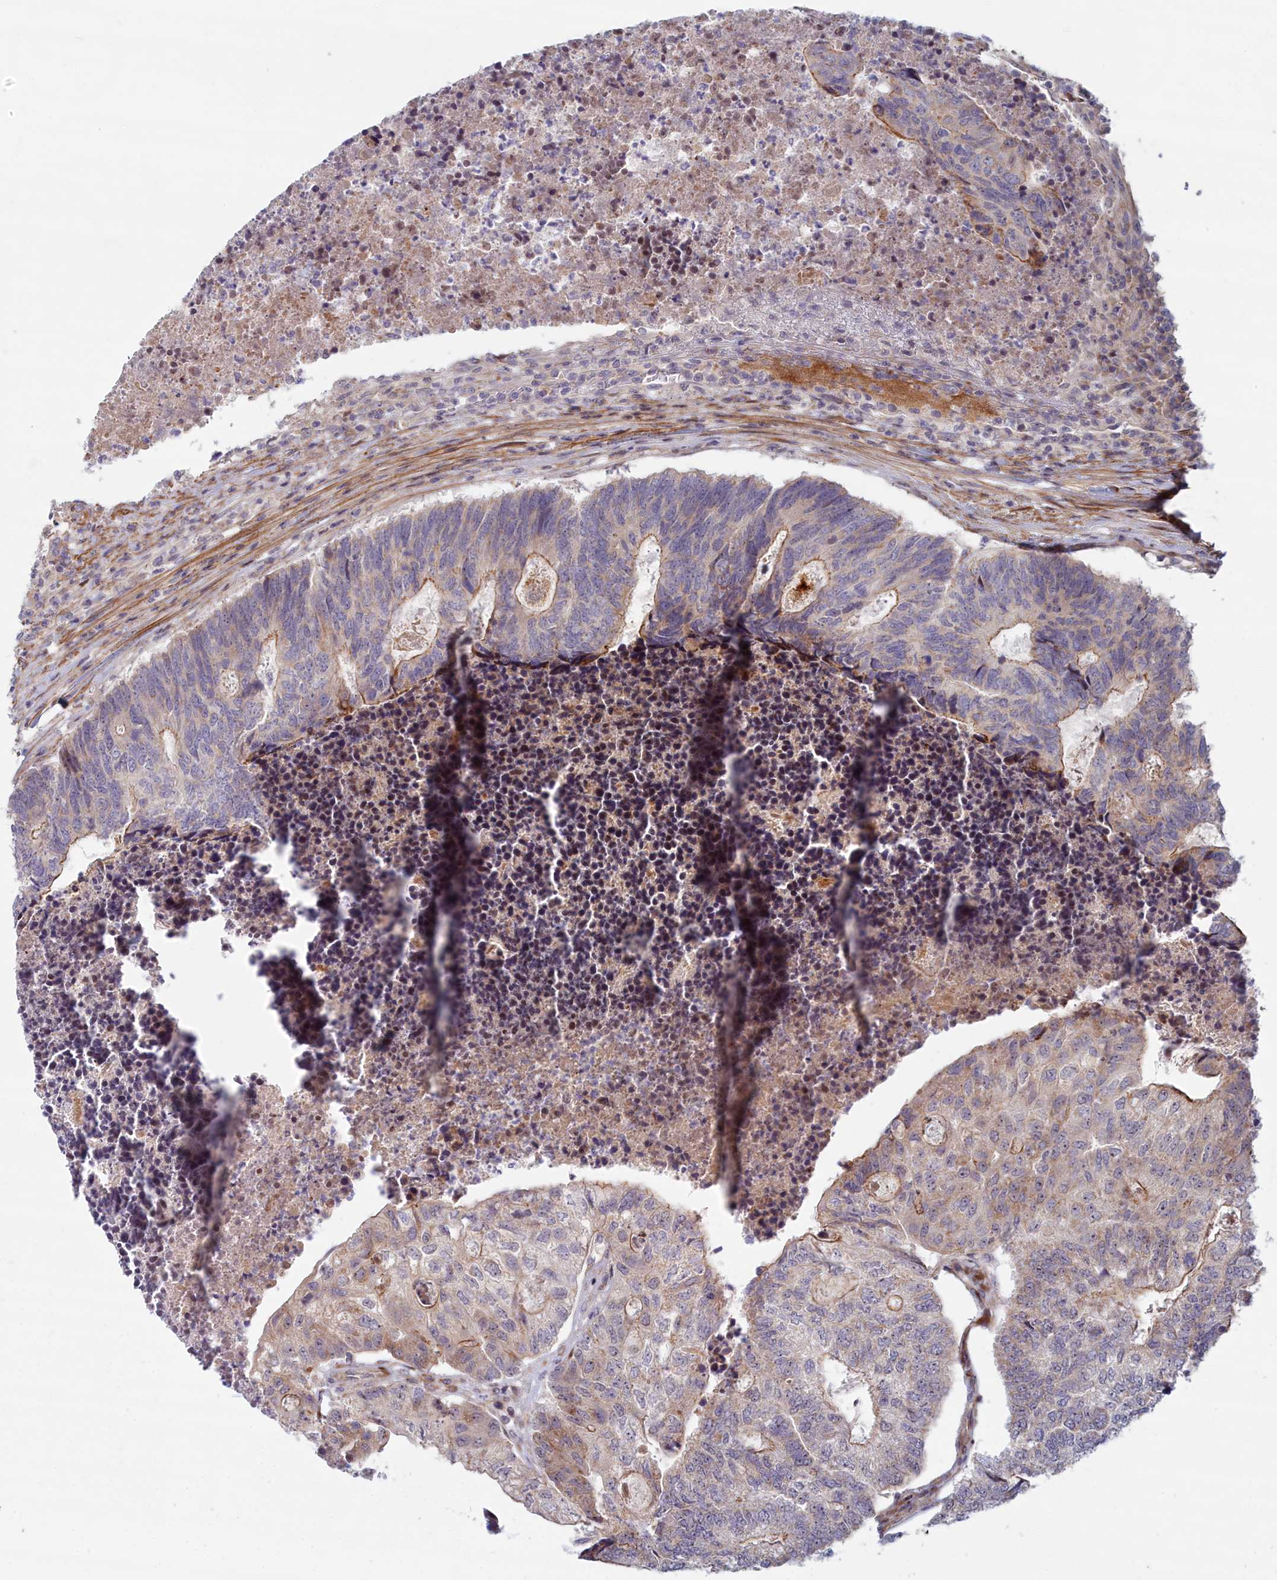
{"staining": {"intensity": "moderate", "quantity": "<25%", "location": "cytoplasmic/membranous"}, "tissue": "colorectal cancer", "cell_type": "Tumor cells", "image_type": "cancer", "snomed": [{"axis": "morphology", "description": "Adenocarcinoma, NOS"}, {"axis": "topography", "description": "Colon"}], "caption": "Protein expression analysis of human colorectal cancer (adenocarcinoma) reveals moderate cytoplasmic/membranous expression in approximately <25% of tumor cells.", "gene": "C15orf40", "patient": {"sex": "female", "age": 67}}